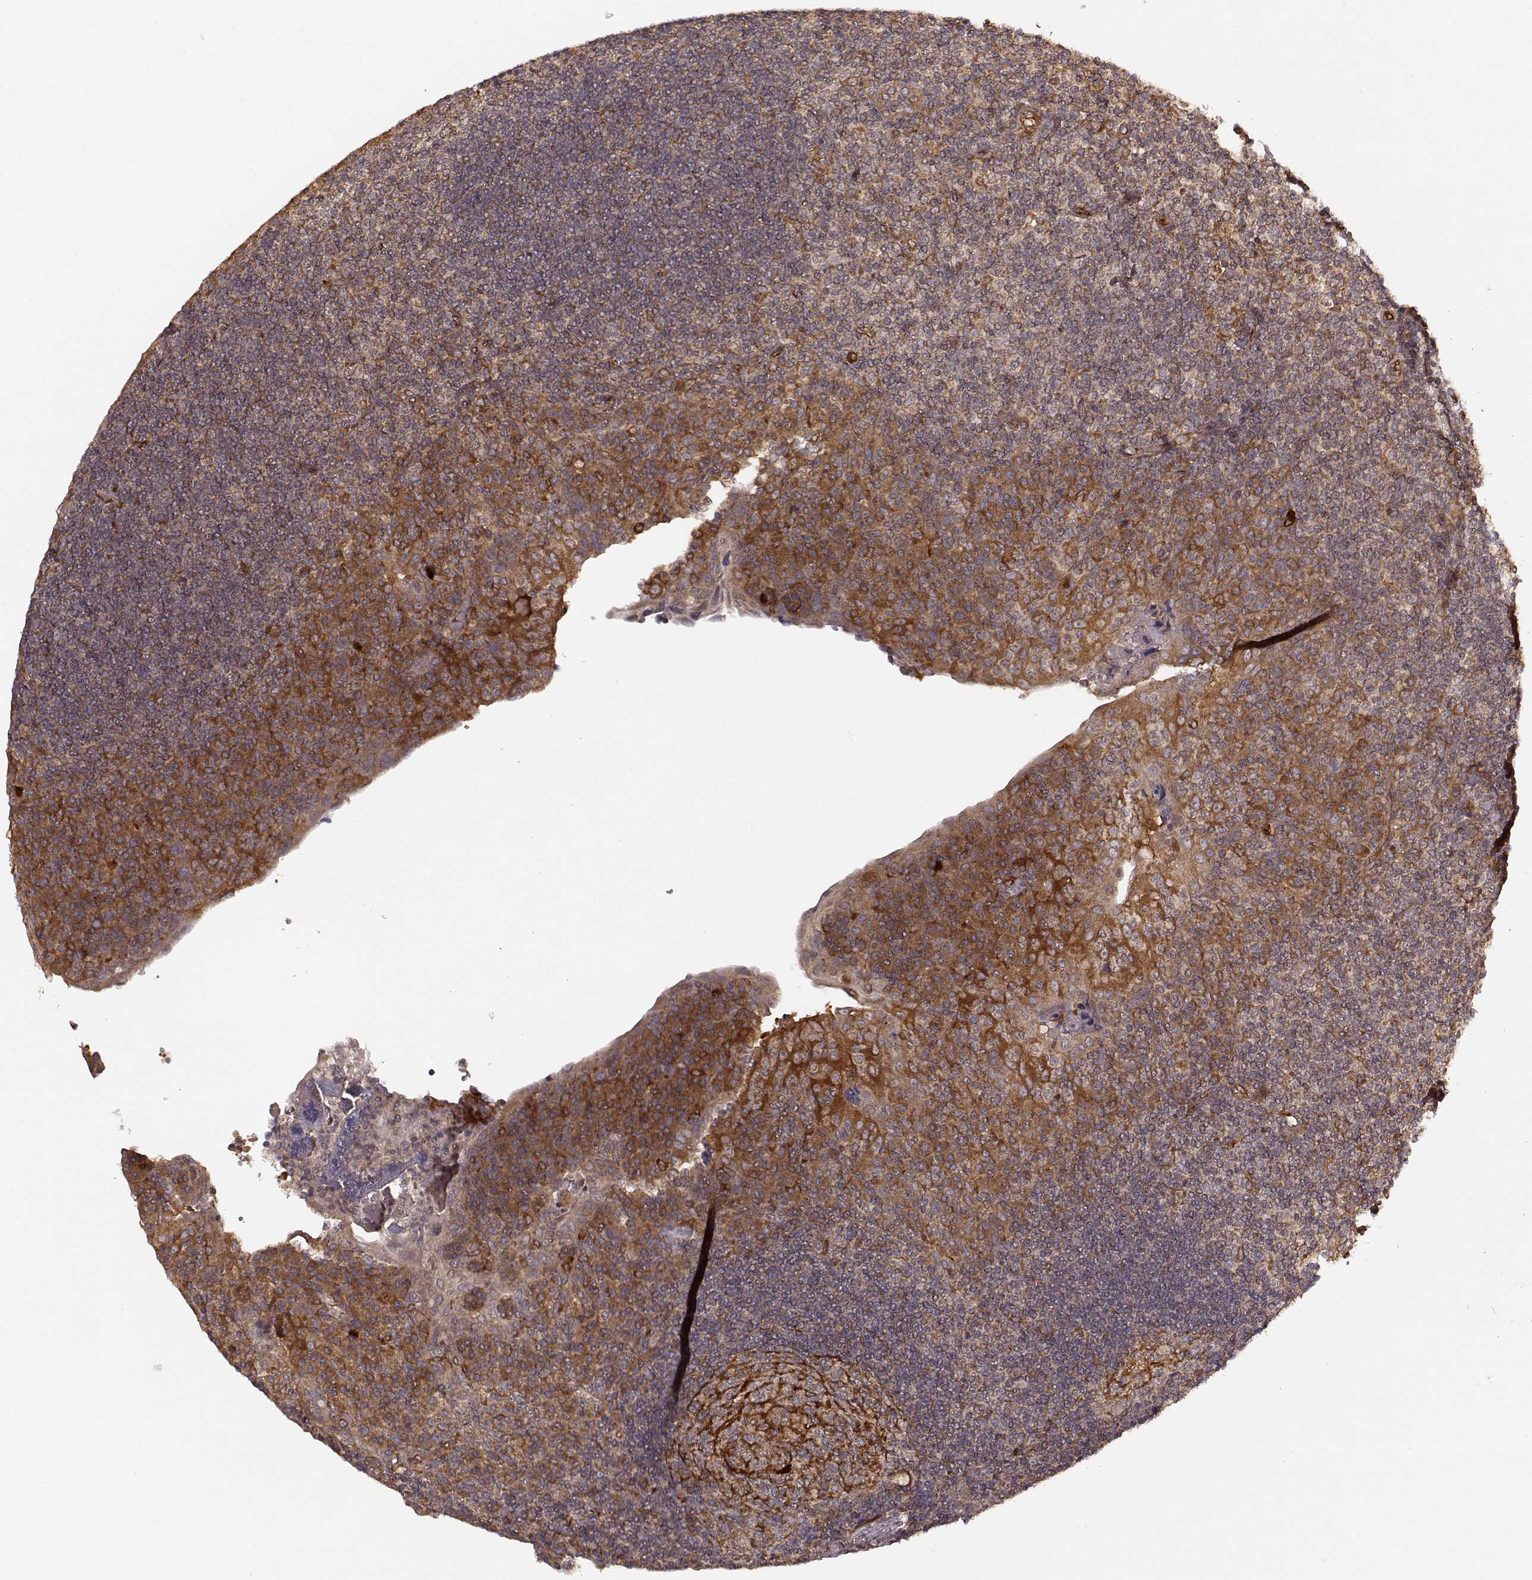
{"staining": {"intensity": "strong", "quantity": ">75%", "location": "cytoplasmic/membranous"}, "tissue": "tonsil", "cell_type": "Germinal center cells", "image_type": "normal", "snomed": [{"axis": "morphology", "description": "Normal tissue, NOS"}, {"axis": "topography", "description": "Tonsil"}], "caption": "Protein staining of benign tonsil displays strong cytoplasmic/membranous staining in approximately >75% of germinal center cells. Nuclei are stained in blue.", "gene": "AGPAT1", "patient": {"sex": "male", "age": 17}}